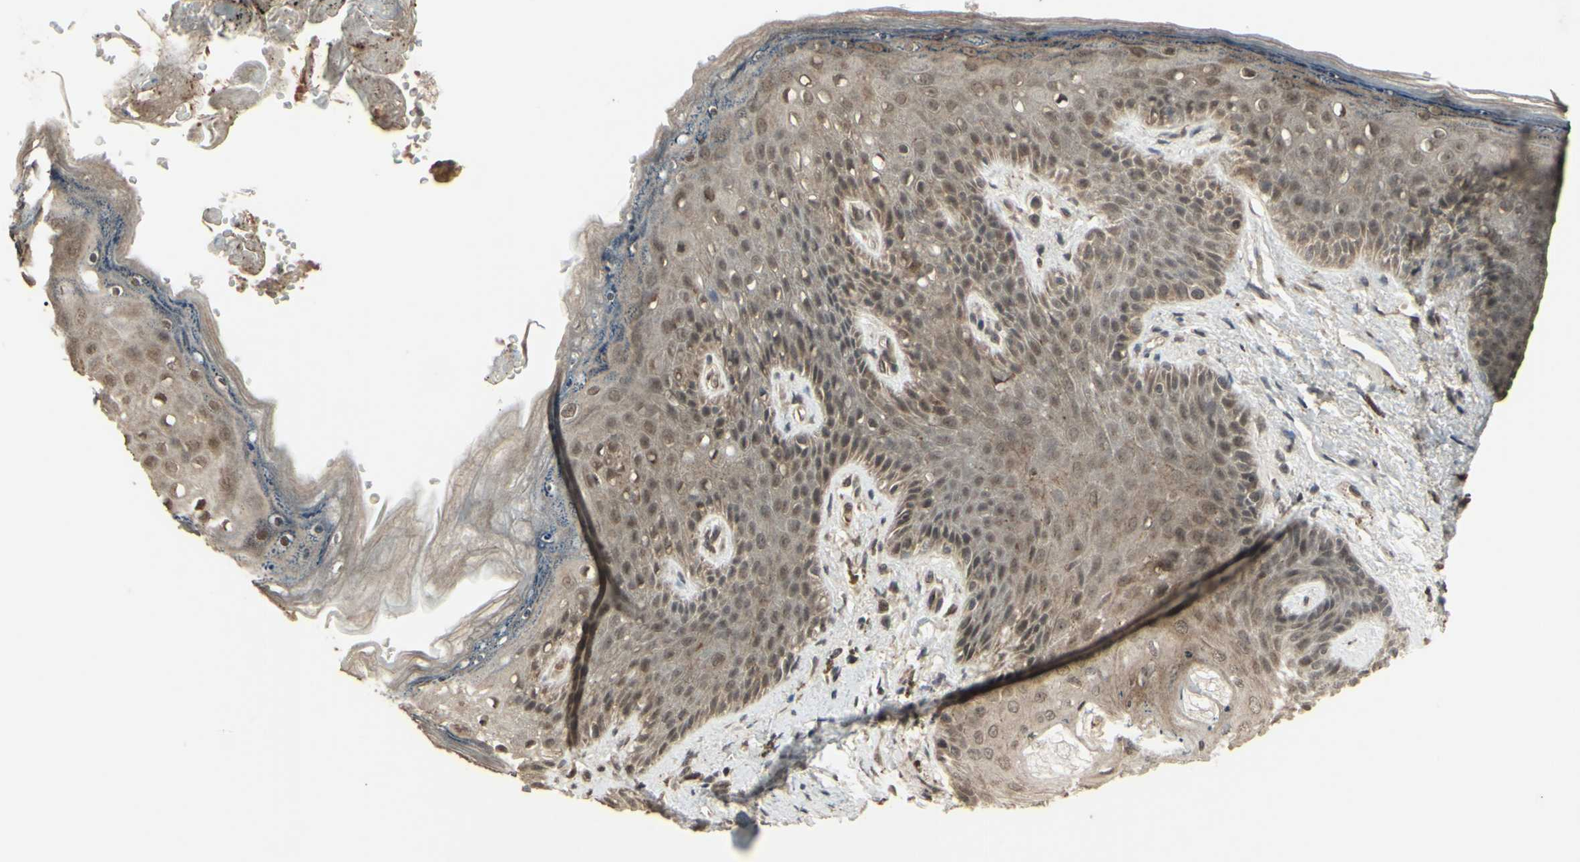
{"staining": {"intensity": "weak", "quantity": "25%-75%", "location": "cytoplasmic/membranous,nuclear"}, "tissue": "skin", "cell_type": "Epidermal cells", "image_type": "normal", "snomed": [{"axis": "morphology", "description": "Normal tissue, NOS"}, {"axis": "topography", "description": "Anal"}], "caption": "Protein expression analysis of unremarkable skin shows weak cytoplasmic/membranous,nuclear expression in about 25%-75% of epidermal cells. (DAB = brown stain, brightfield microscopy at high magnification).", "gene": "BLNK", "patient": {"sex": "female", "age": 46}}